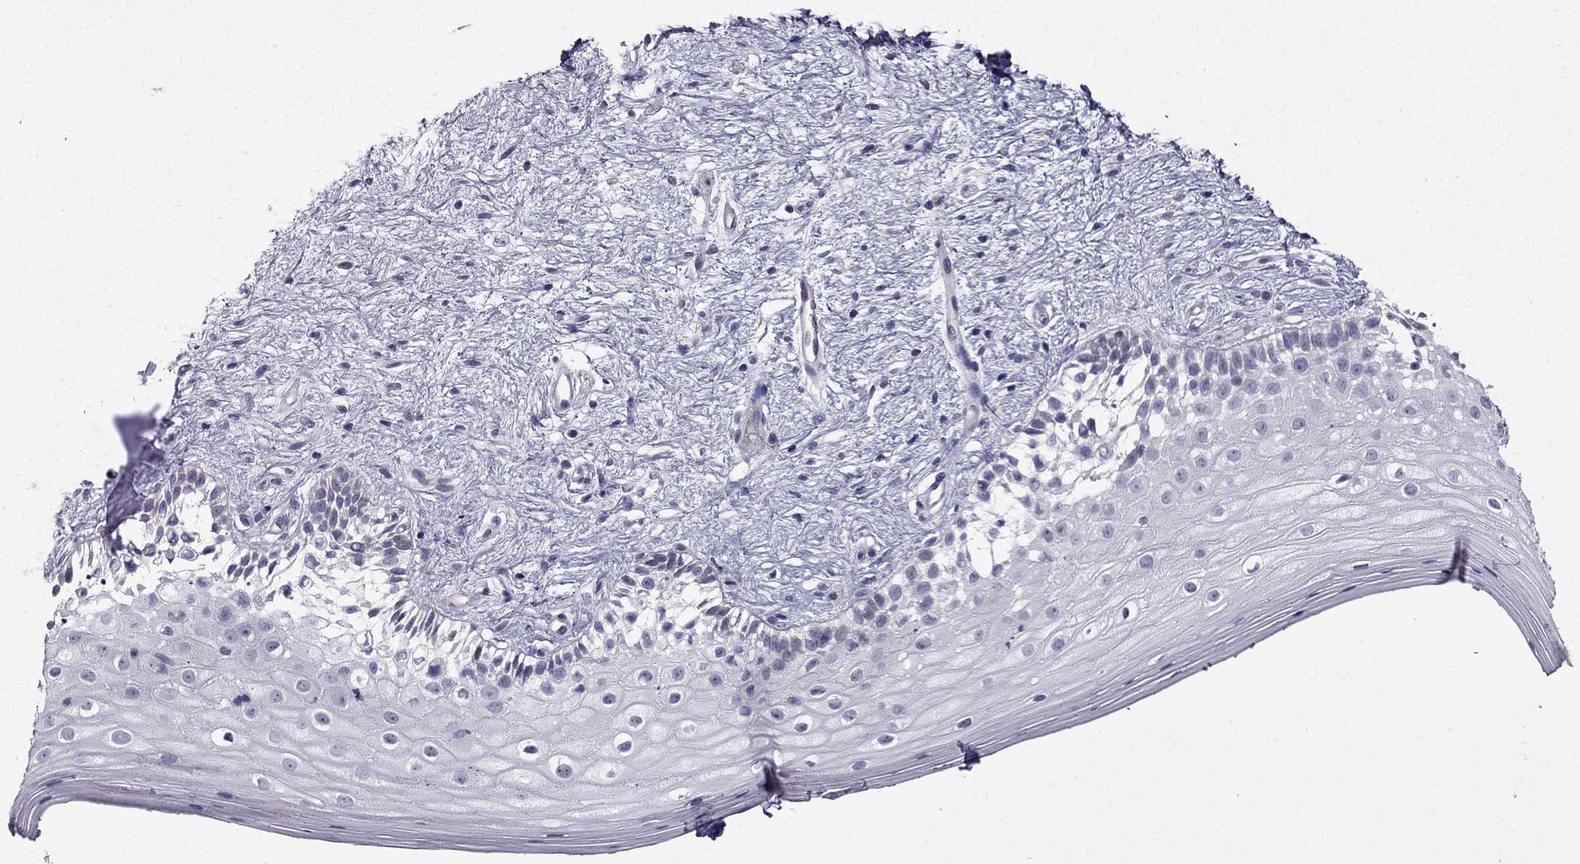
{"staining": {"intensity": "negative", "quantity": "none", "location": "none"}, "tissue": "vagina", "cell_type": "Squamous epithelial cells", "image_type": "normal", "snomed": [{"axis": "morphology", "description": "Normal tissue, NOS"}, {"axis": "topography", "description": "Vagina"}], "caption": "Squamous epithelial cells are negative for brown protein staining in normal vagina. (IHC, brightfield microscopy, high magnification).", "gene": "SLC6A2", "patient": {"sex": "female", "age": 47}}